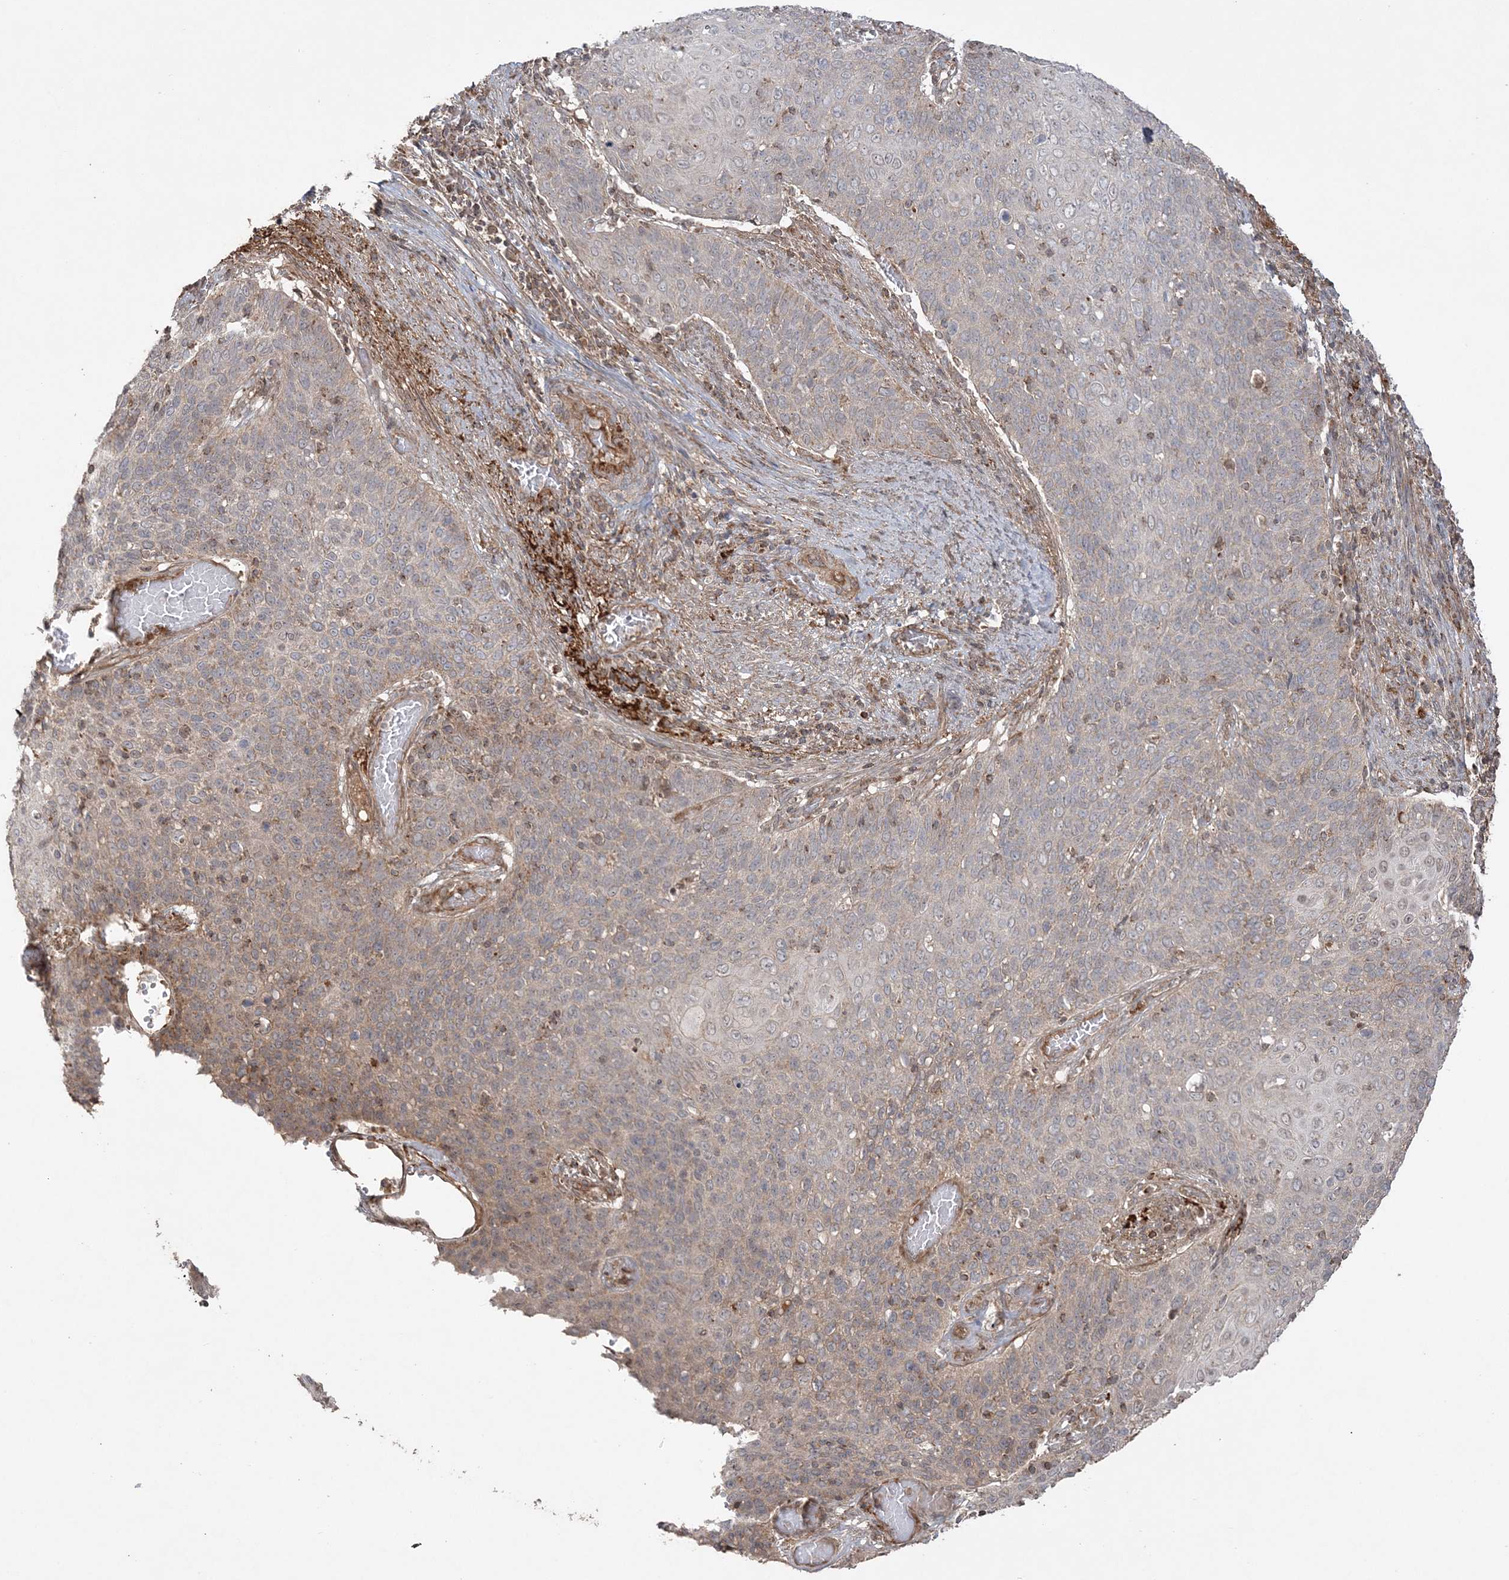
{"staining": {"intensity": "weak", "quantity": "<25%", "location": "cytoplasmic/membranous"}, "tissue": "cervical cancer", "cell_type": "Tumor cells", "image_type": "cancer", "snomed": [{"axis": "morphology", "description": "Squamous cell carcinoma, NOS"}, {"axis": "topography", "description": "Cervix"}], "caption": "High magnification brightfield microscopy of squamous cell carcinoma (cervical) stained with DAB (brown) and counterstained with hematoxylin (blue): tumor cells show no significant expression. The staining was performed using DAB (3,3'-diaminobenzidine) to visualize the protein expression in brown, while the nuclei were stained in blue with hematoxylin (Magnification: 20x).", "gene": "SCLT1", "patient": {"sex": "female", "age": 39}}